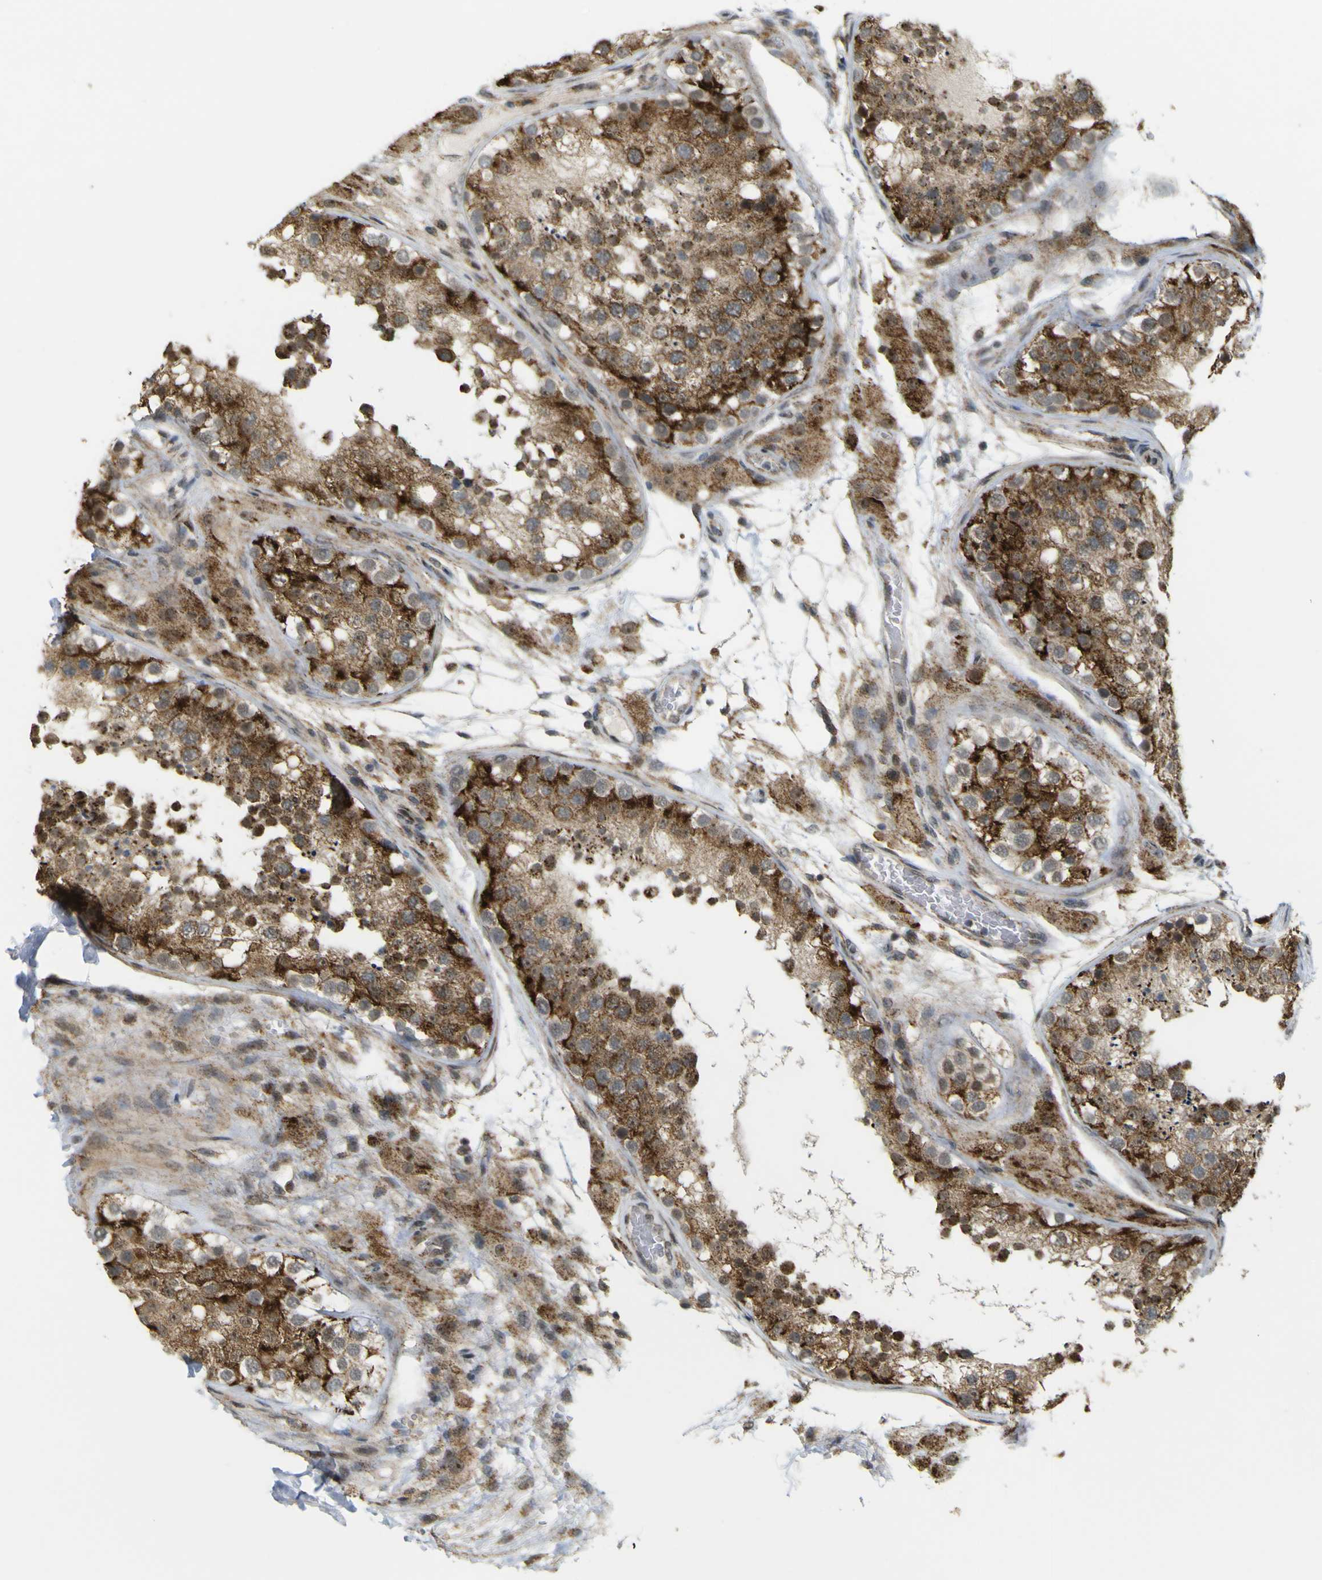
{"staining": {"intensity": "strong", "quantity": ">75%", "location": "cytoplasmic/membranous"}, "tissue": "testis", "cell_type": "Cells in seminiferous ducts", "image_type": "normal", "snomed": [{"axis": "morphology", "description": "Normal tissue, NOS"}, {"axis": "topography", "description": "Testis"}], "caption": "Immunohistochemistry of benign human testis shows high levels of strong cytoplasmic/membranous positivity in approximately >75% of cells in seminiferous ducts.", "gene": "ACBD5", "patient": {"sex": "male", "age": 26}}